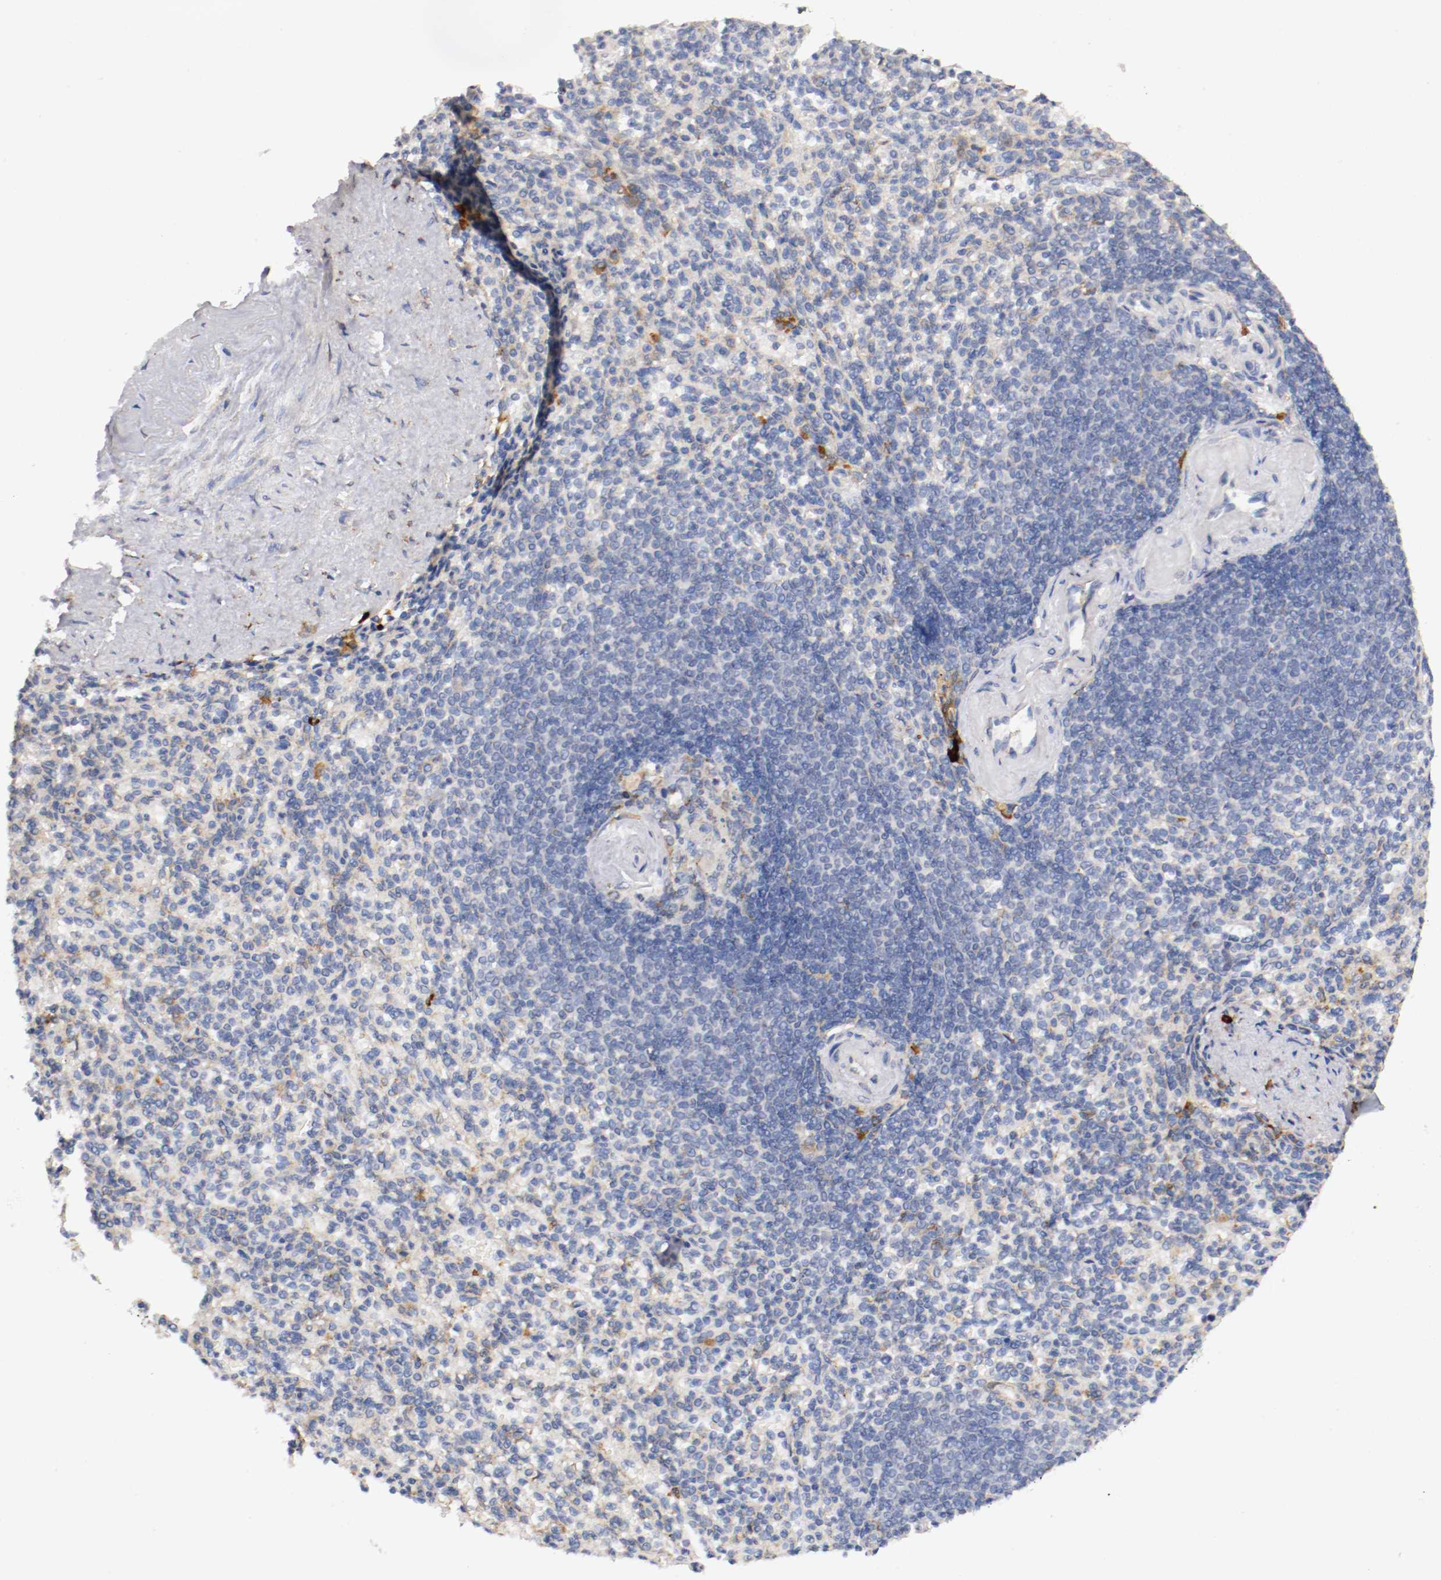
{"staining": {"intensity": "moderate", "quantity": "25%-75%", "location": "cytoplasmic/membranous"}, "tissue": "spleen", "cell_type": "Cells in red pulp", "image_type": "normal", "snomed": [{"axis": "morphology", "description": "Normal tissue, NOS"}, {"axis": "topography", "description": "Spleen"}], "caption": "Immunohistochemical staining of normal human spleen reveals moderate cytoplasmic/membranous protein expression in approximately 25%-75% of cells in red pulp.", "gene": "TRAF2", "patient": {"sex": "female", "age": 74}}